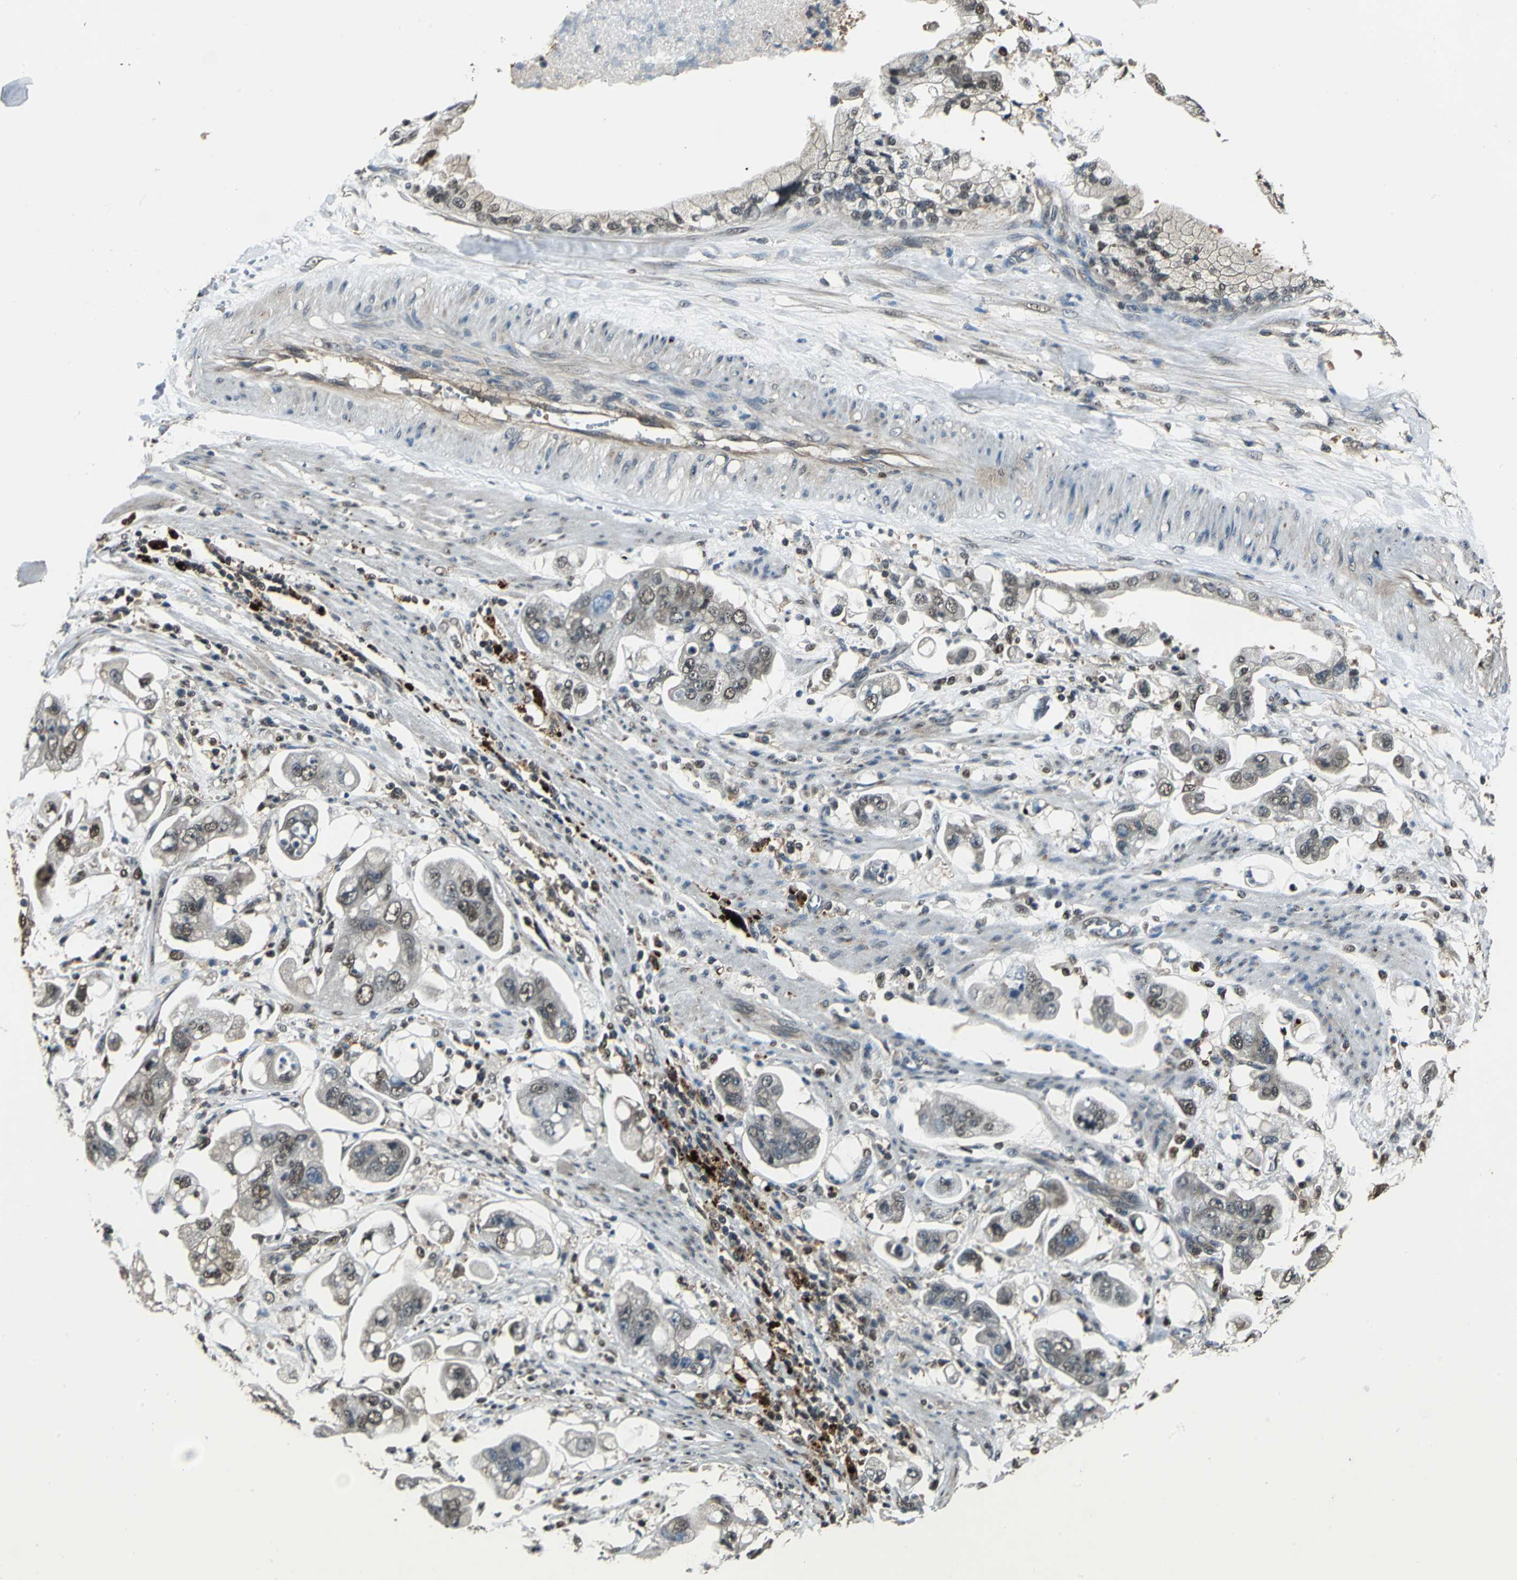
{"staining": {"intensity": "weak", "quantity": "25%-75%", "location": "cytoplasmic/membranous,nuclear"}, "tissue": "stomach cancer", "cell_type": "Tumor cells", "image_type": "cancer", "snomed": [{"axis": "morphology", "description": "Adenocarcinoma, NOS"}, {"axis": "topography", "description": "Stomach"}], "caption": "Stomach cancer (adenocarcinoma) stained for a protein (brown) exhibits weak cytoplasmic/membranous and nuclear positive expression in approximately 25%-75% of tumor cells.", "gene": "PPP1R13L", "patient": {"sex": "male", "age": 62}}